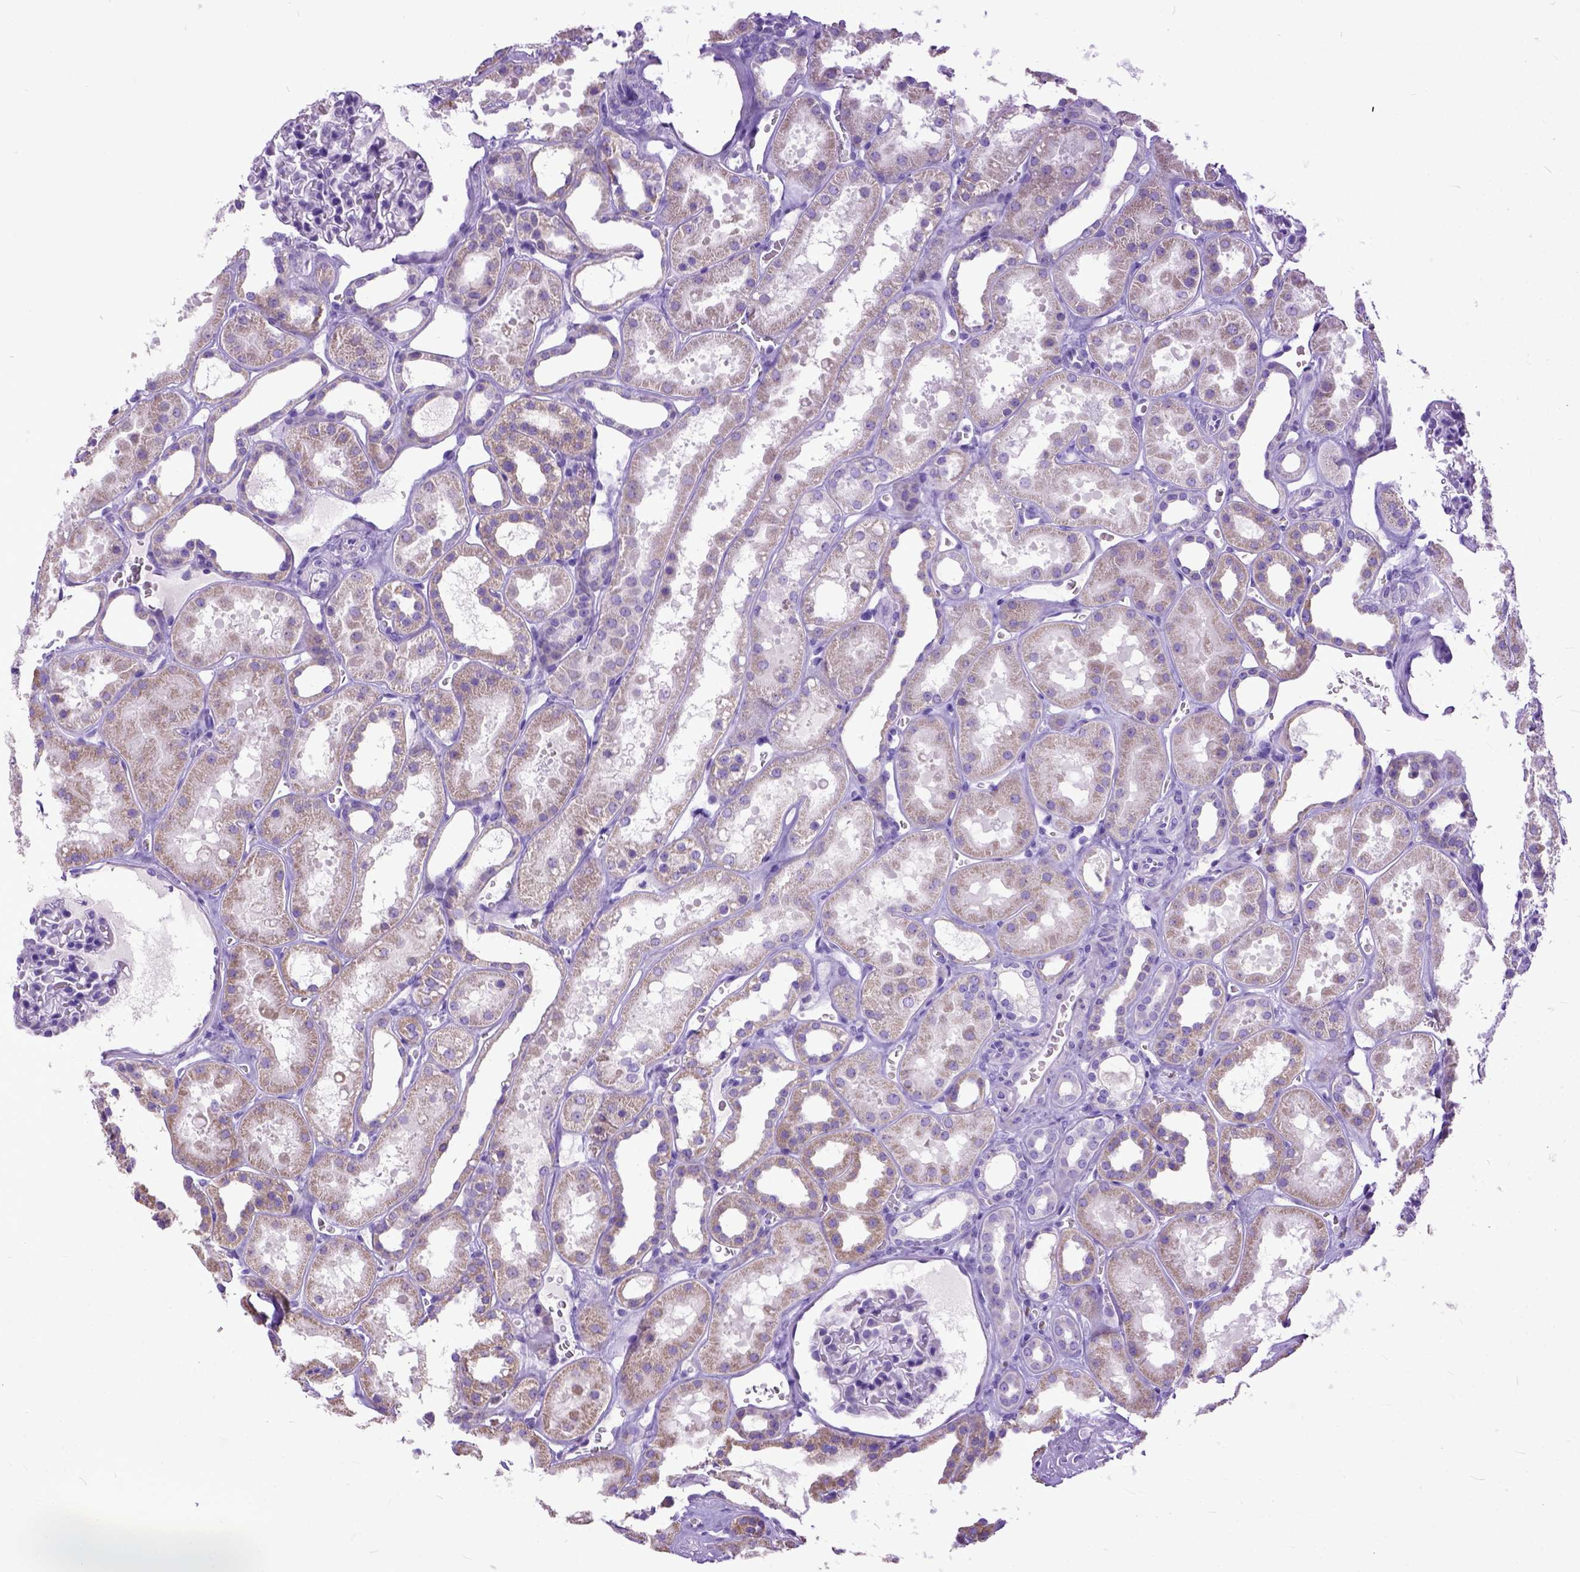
{"staining": {"intensity": "negative", "quantity": "none", "location": "none"}, "tissue": "kidney", "cell_type": "Cells in glomeruli", "image_type": "normal", "snomed": [{"axis": "morphology", "description": "Normal tissue, NOS"}, {"axis": "topography", "description": "Kidney"}], "caption": "Immunohistochemistry of benign kidney displays no expression in cells in glomeruli.", "gene": "CRB1", "patient": {"sex": "female", "age": 41}}